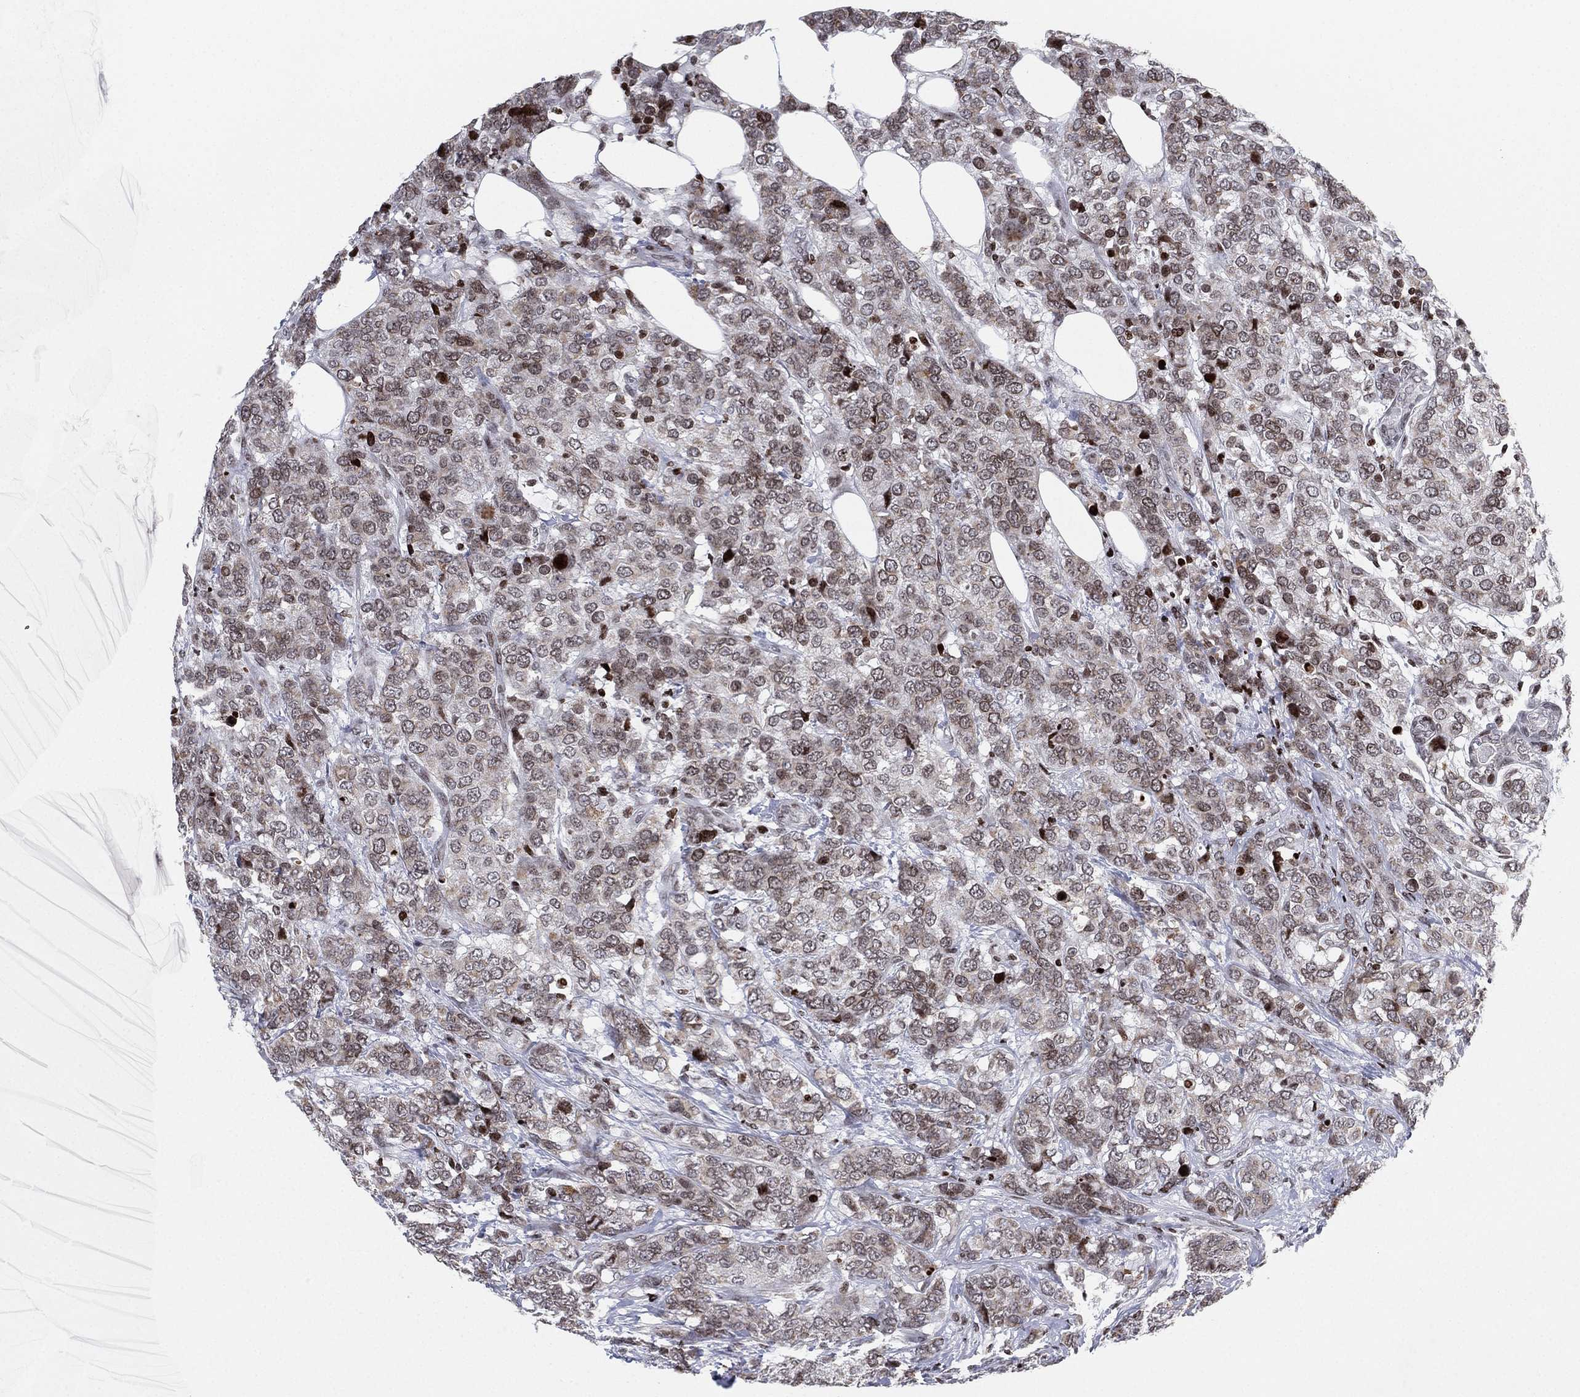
{"staining": {"intensity": "weak", "quantity": "25%-75%", "location": "cytoplasmic/membranous,nuclear"}, "tissue": "breast cancer", "cell_type": "Tumor cells", "image_type": "cancer", "snomed": [{"axis": "morphology", "description": "Lobular carcinoma"}, {"axis": "topography", "description": "Breast"}], "caption": "Tumor cells demonstrate low levels of weak cytoplasmic/membranous and nuclear positivity in approximately 25%-75% of cells in breast cancer.", "gene": "MFSD14A", "patient": {"sex": "female", "age": 59}}